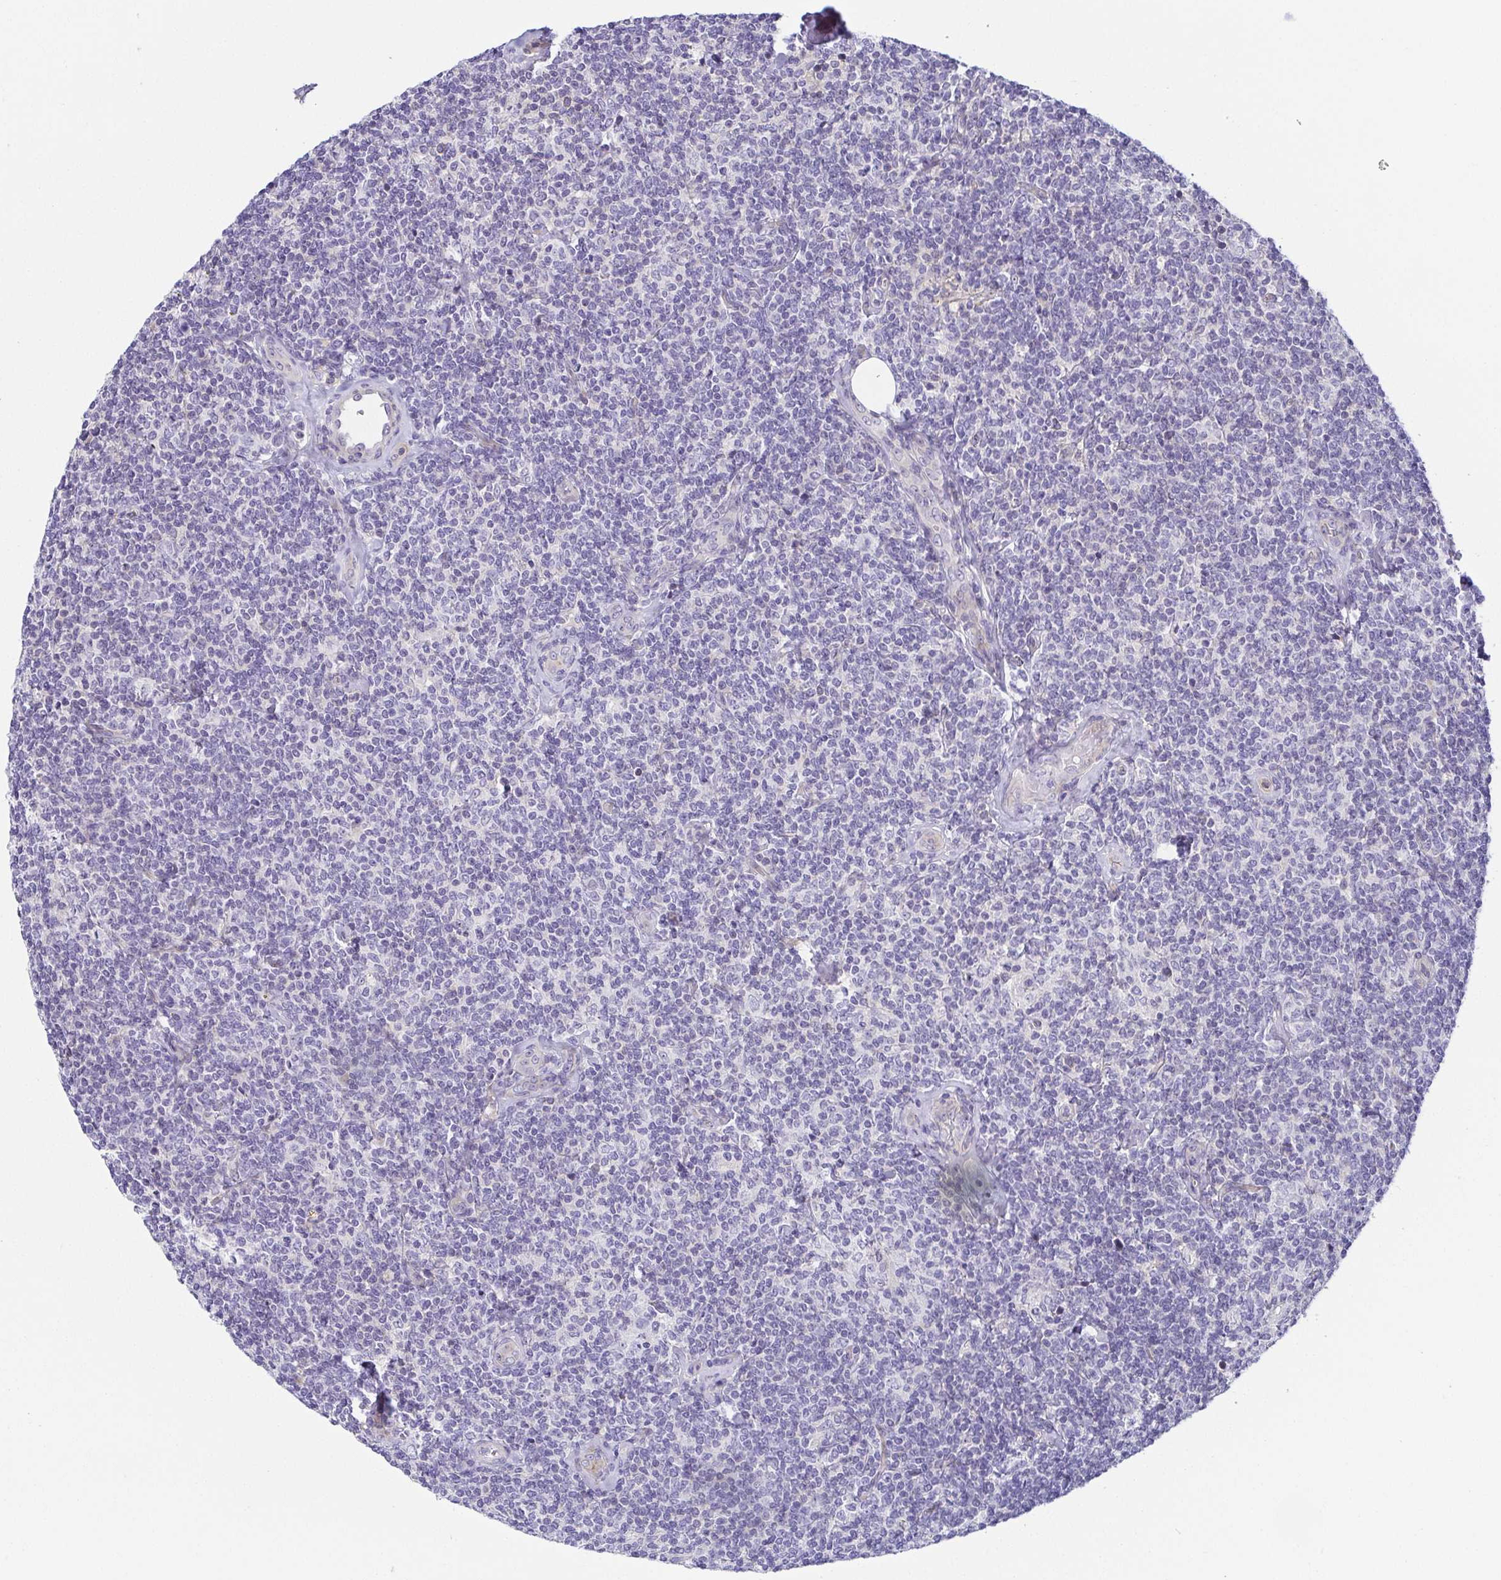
{"staining": {"intensity": "negative", "quantity": "none", "location": "none"}, "tissue": "lymphoma", "cell_type": "Tumor cells", "image_type": "cancer", "snomed": [{"axis": "morphology", "description": "Malignant lymphoma, non-Hodgkin's type, Low grade"}, {"axis": "topography", "description": "Lymph node"}], "caption": "Micrograph shows no protein staining in tumor cells of lymphoma tissue.", "gene": "FAM162B", "patient": {"sex": "female", "age": 56}}